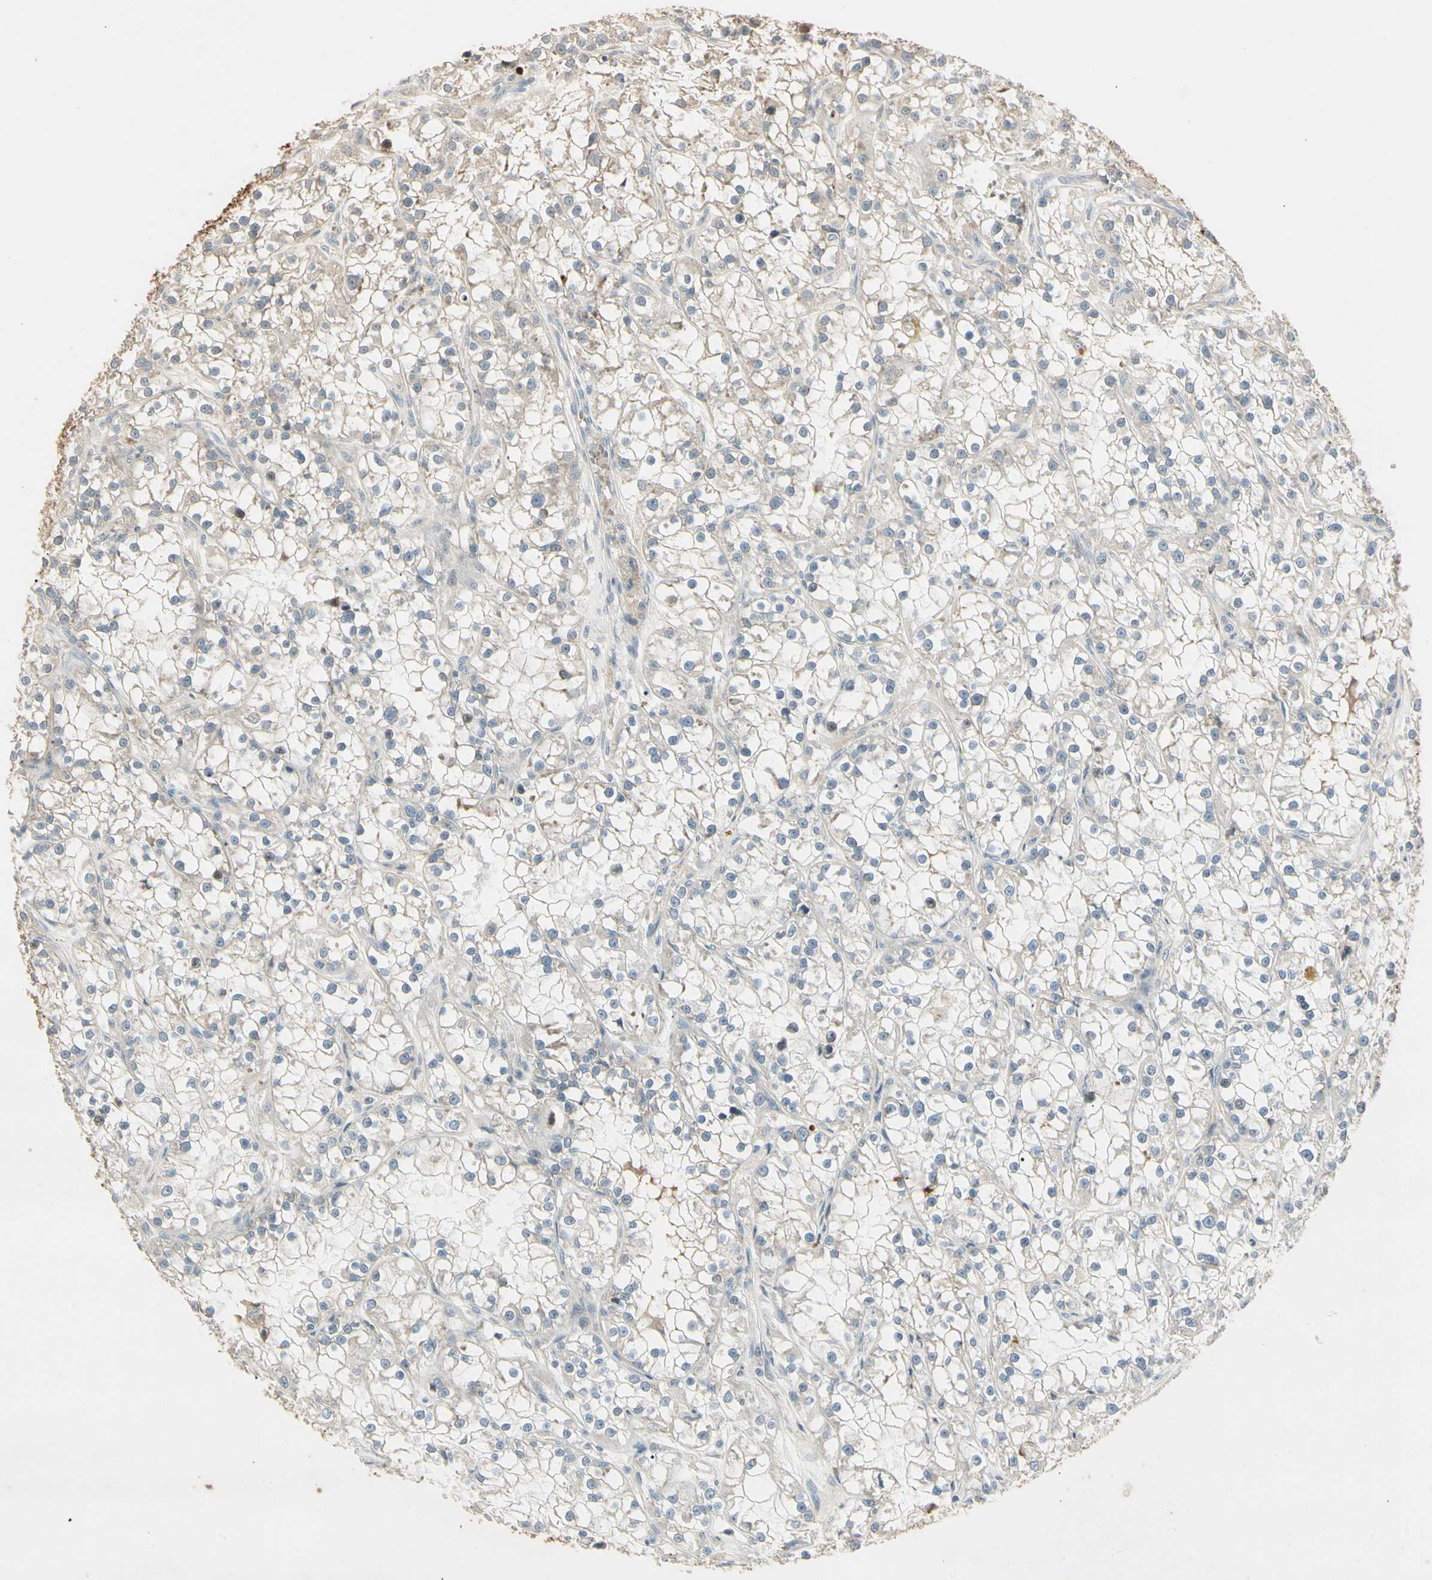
{"staining": {"intensity": "weak", "quantity": "<25%", "location": "cytoplasmic/membranous"}, "tissue": "renal cancer", "cell_type": "Tumor cells", "image_type": "cancer", "snomed": [{"axis": "morphology", "description": "Adenocarcinoma, NOS"}, {"axis": "topography", "description": "Kidney"}], "caption": "Tumor cells are negative for protein expression in human renal adenocarcinoma.", "gene": "SKIL", "patient": {"sex": "female", "age": 52}}